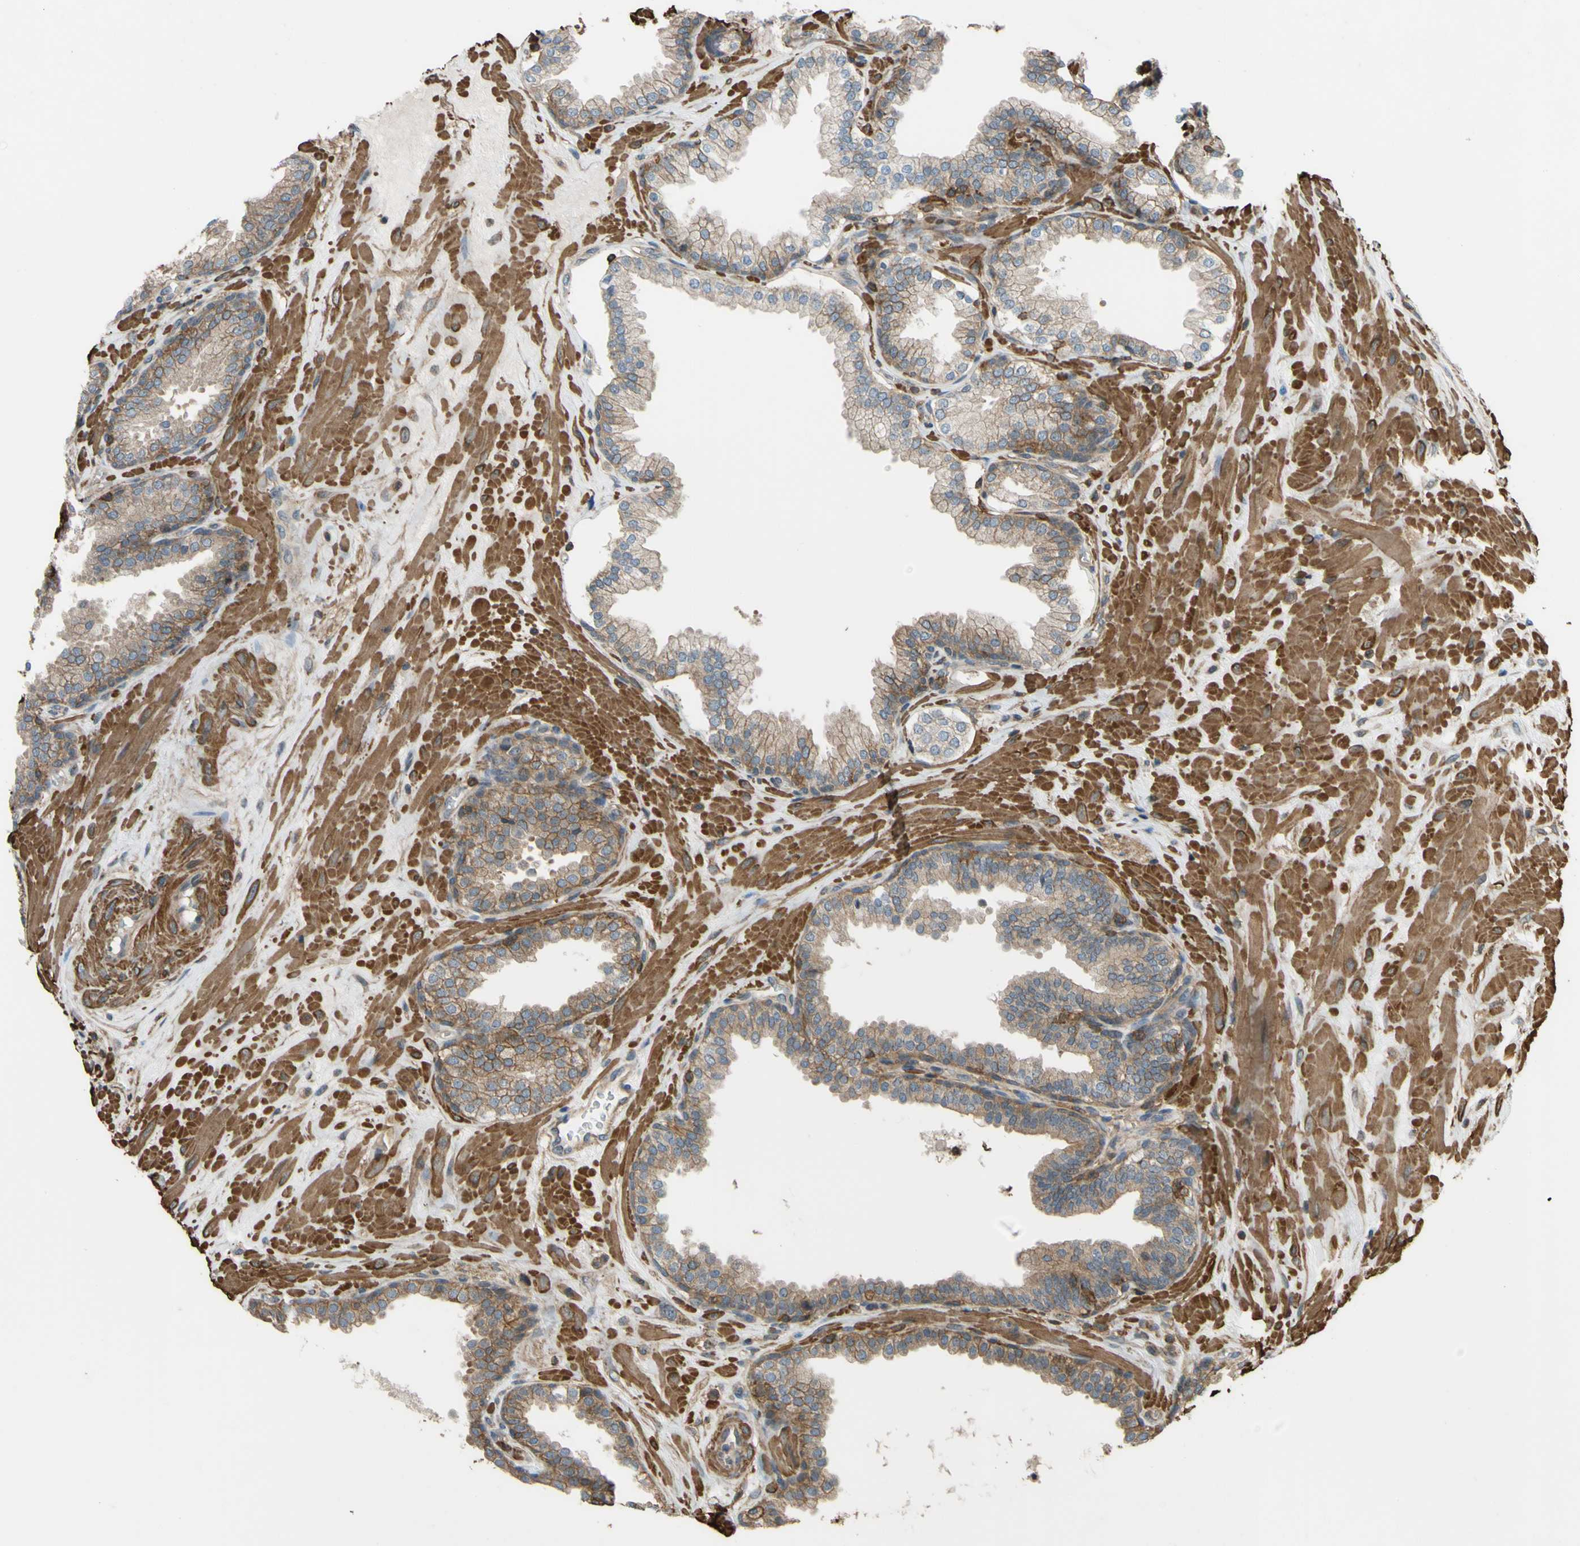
{"staining": {"intensity": "moderate", "quantity": ">75%", "location": "cytoplasmic/membranous"}, "tissue": "prostate", "cell_type": "Glandular cells", "image_type": "normal", "snomed": [{"axis": "morphology", "description": "Normal tissue, NOS"}, {"axis": "topography", "description": "Prostate"}], "caption": "Immunohistochemistry of benign prostate shows medium levels of moderate cytoplasmic/membranous expression in about >75% of glandular cells.", "gene": "ADD3", "patient": {"sex": "male", "age": 51}}